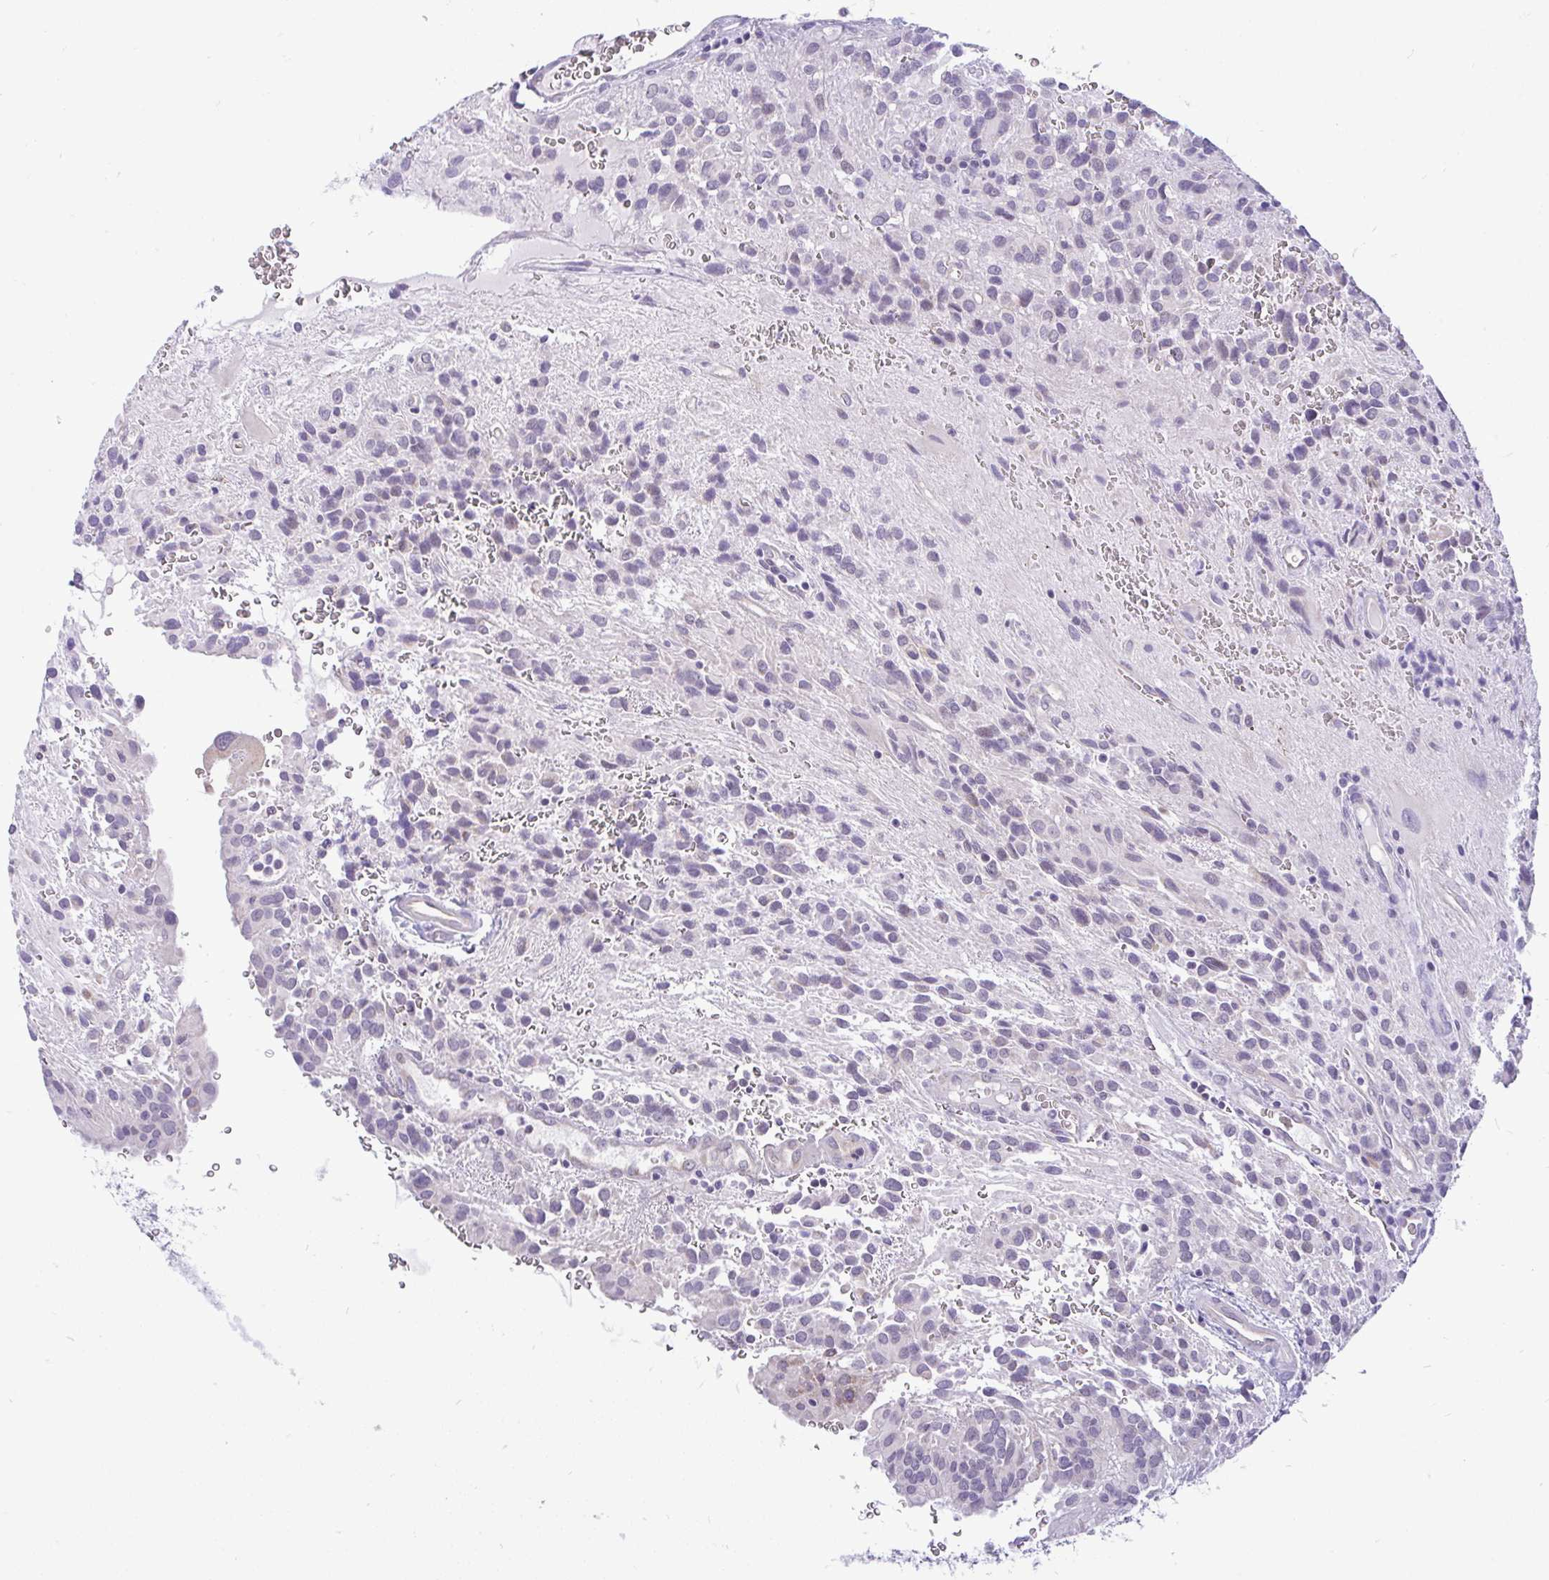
{"staining": {"intensity": "negative", "quantity": "none", "location": "none"}, "tissue": "glioma", "cell_type": "Tumor cells", "image_type": "cancer", "snomed": [{"axis": "morphology", "description": "Glioma, malignant, Low grade"}, {"axis": "topography", "description": "Brain"}], "caption": "DAB immunohistochemical staining of human malignant glioma (low-grade) reveals no significant staining in tumor cells. The staining was performed using DAB (3,3'-diaminobenzidine) to visualize the protein expression in brown, while the nuclei were stained in blue with hematoxylin (Magnification: 20x).", "gene": "PYCR2", "patient": {"sex": "male", "age": 56}}